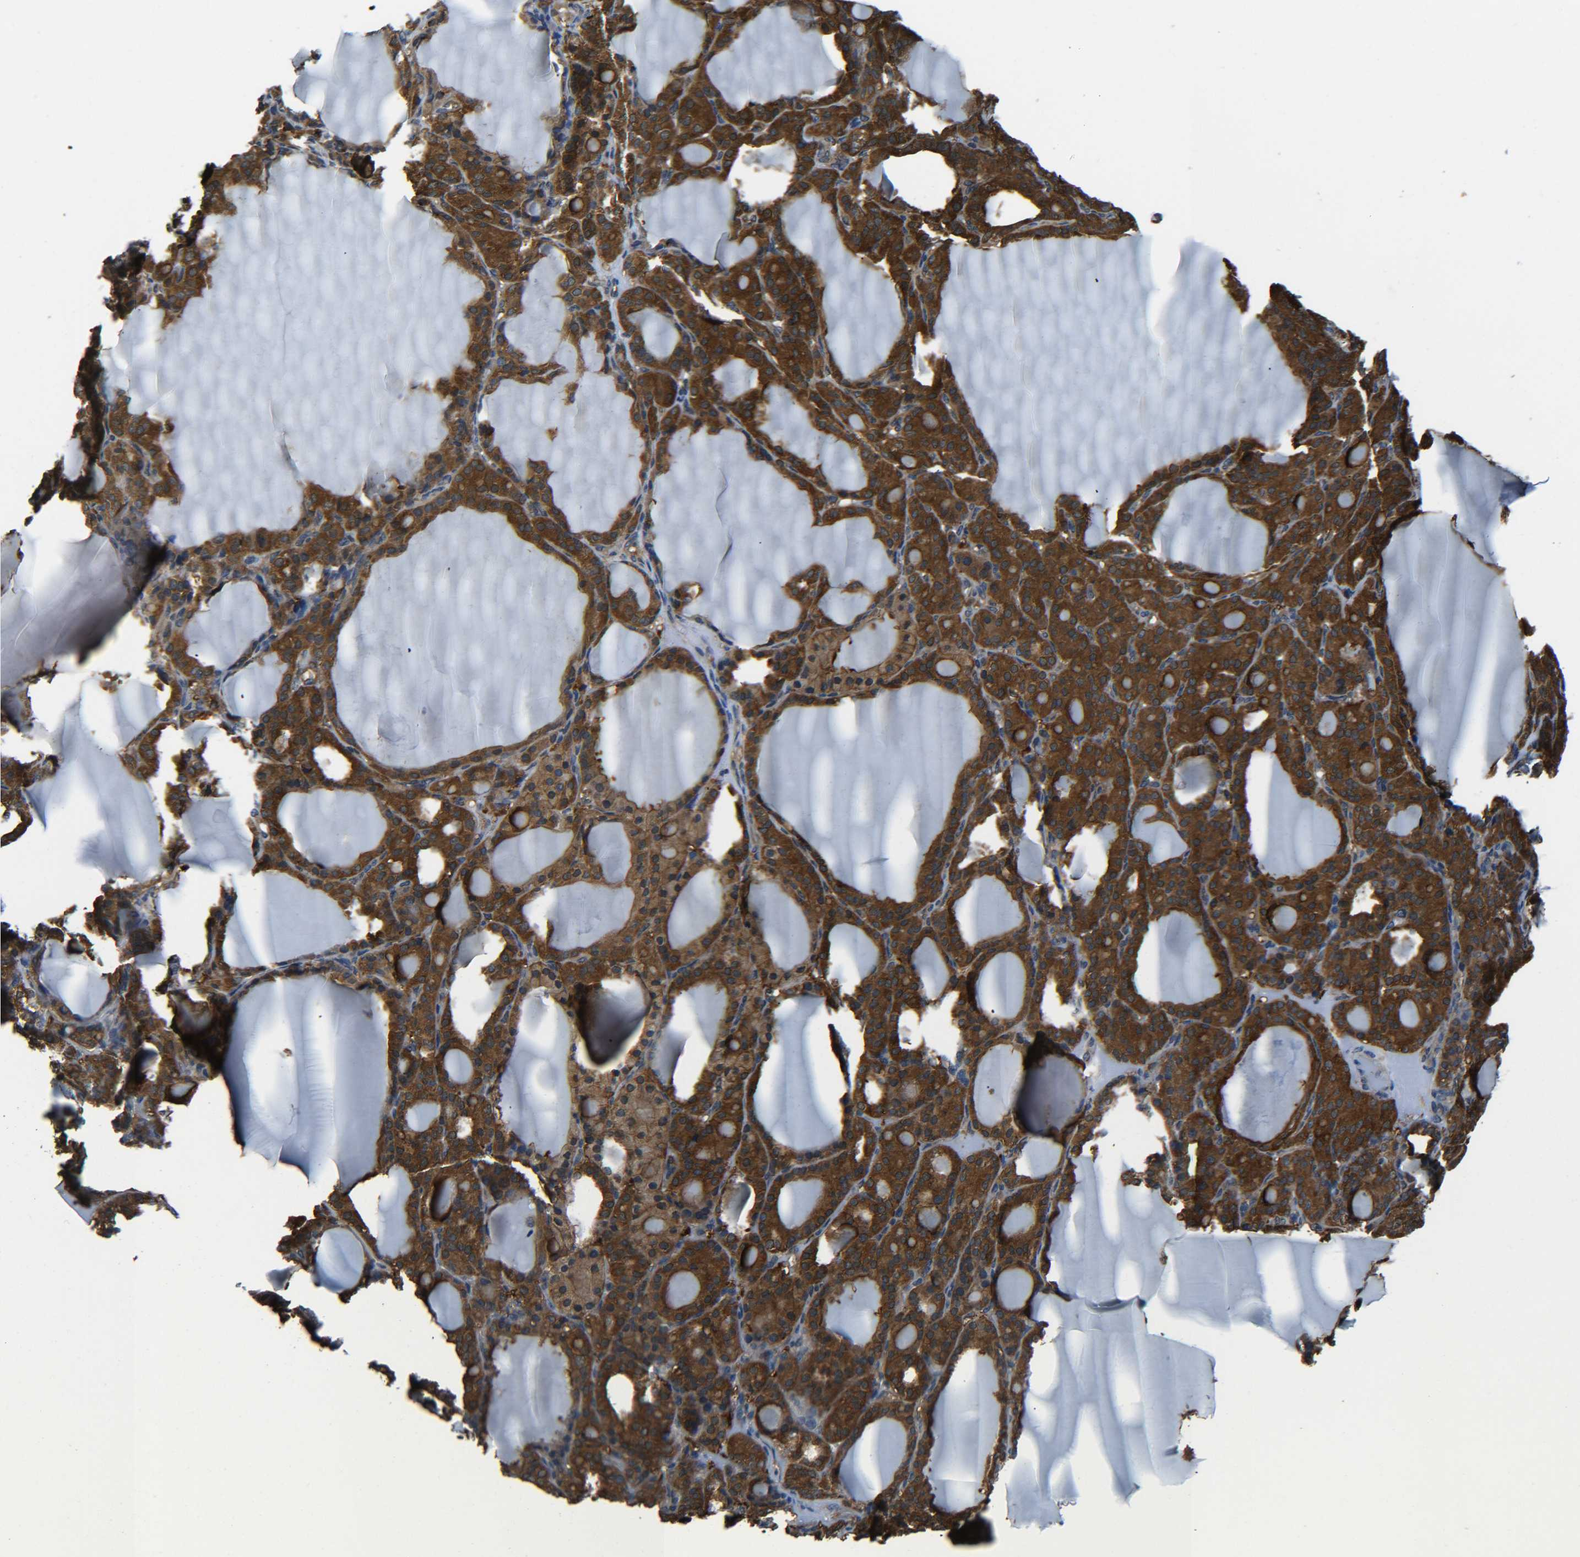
{"staining": {"intensity": "strong", "quantity": ">75%", "location": "cytoplasmic/membranous"}, "tissue": "thyroid gland", "cell_type": "Glandular cells", "image_type": "normal", "snomed": [{"axis": "morphology", "description": "Normal tissue, NOS"}, {"axis": "topography", "description": "Thyroid gland"}], "caption": "A high-resolution image shows IHC staining of unremarkable thyroid gland, which shows strong cytoplasmic/membranous positivity in about >75% of glandular cells. The protein of interest is shown in brown color, while the nuclei are stained blue.", "gene": "PREB", "patient": {"sex": "female", "age": 28}}